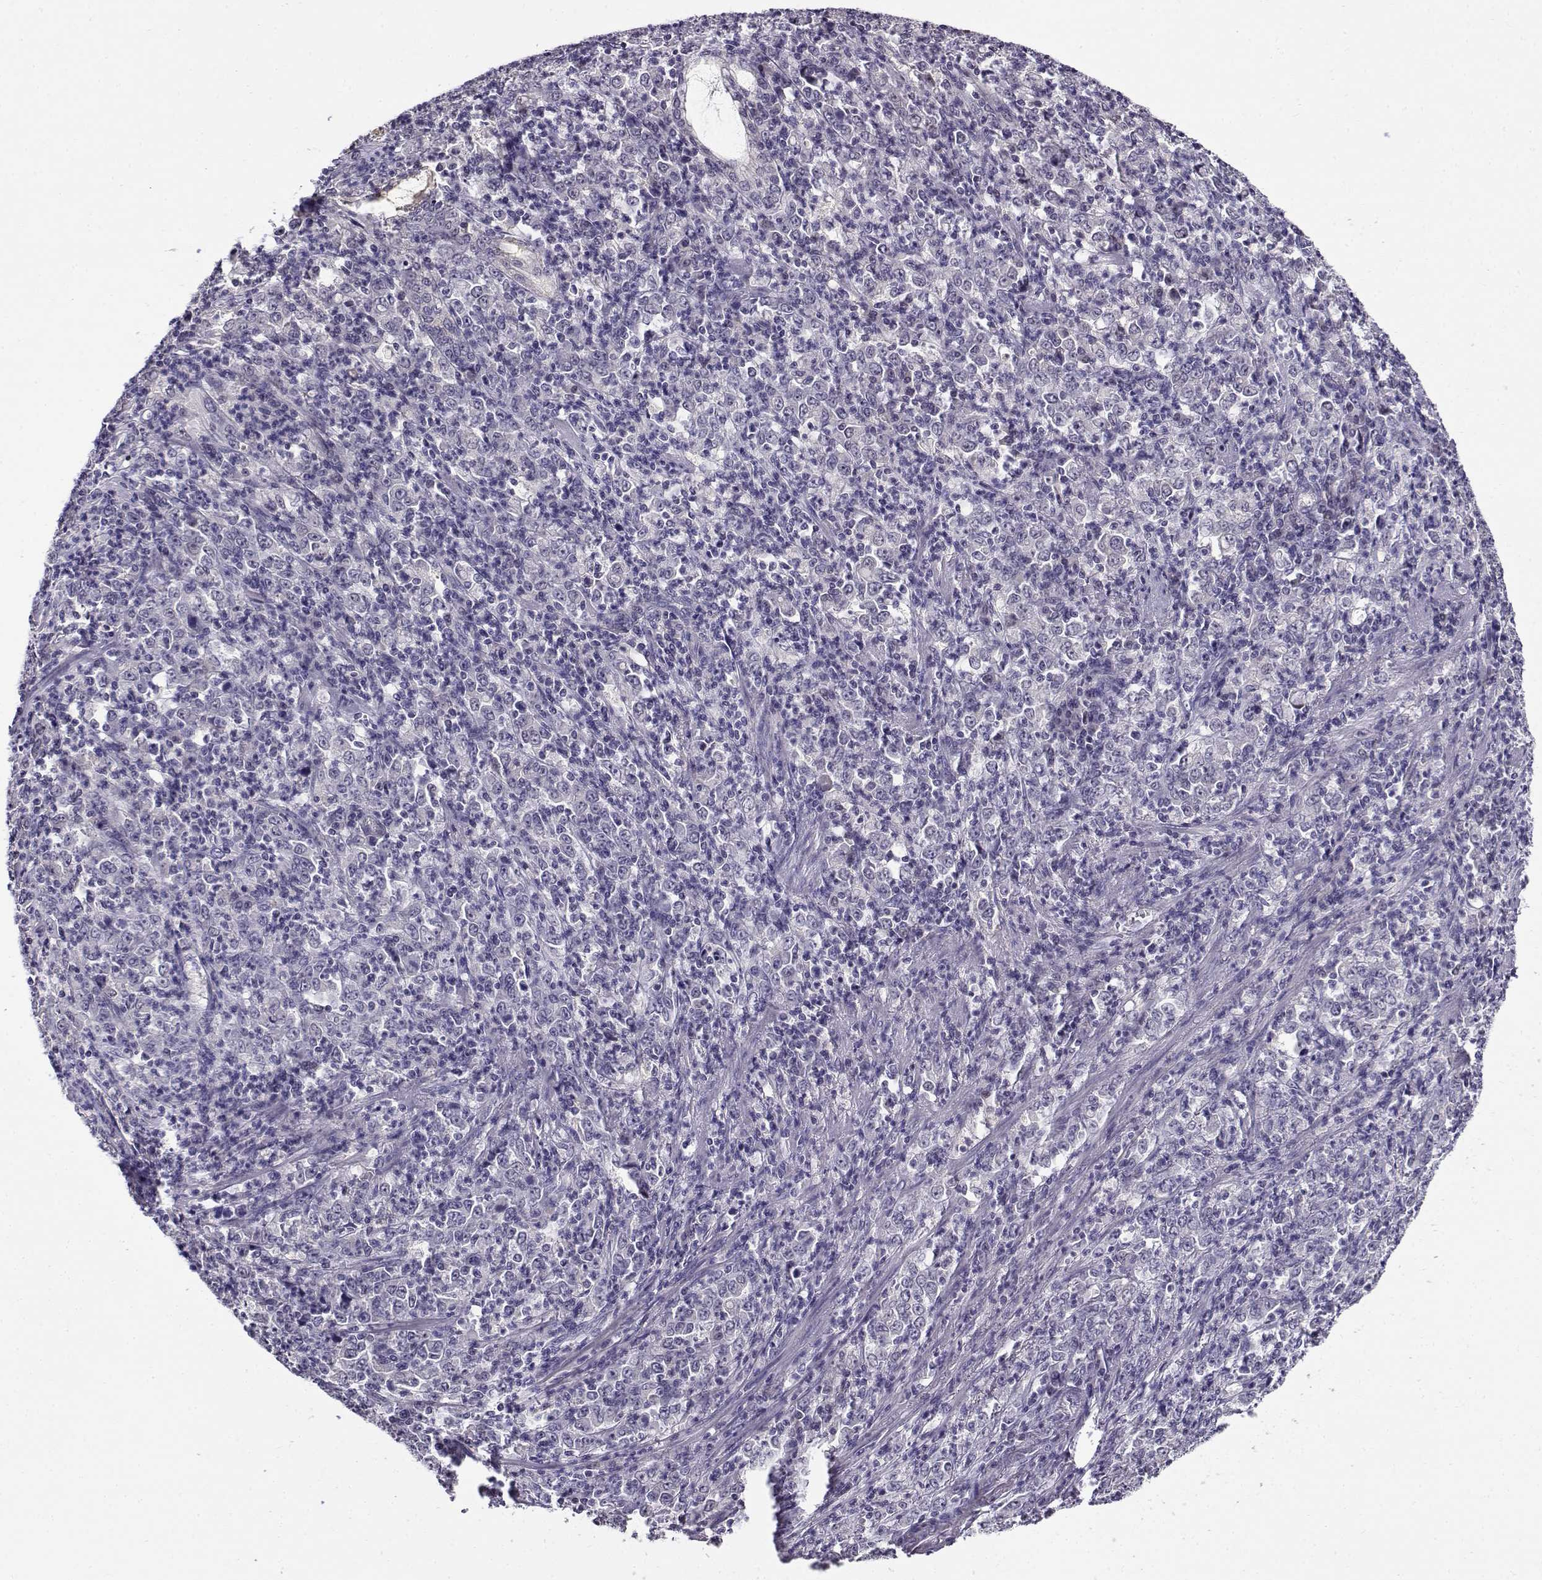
{"staining": {"intensity": "negative", "quantity": "none", "location": "none"}, "tissue": "stomach cancer", "cell_type": "Tumor cells", "image_type": "cancer", "snomed": [{"axis": "morphology", "description": "Adenocarcinoma, NOS"}, {"axis": "topography", "description": "Stomach, lower"}], "caption": "DAB (3,3'-diaminobenzidine) immunohistochemical staining of human stomach cancer (adenocarcinoma) reveals no significant staining in tumor cells.", "gene": "FEZF1", "patient": {"sex": "female", "age": 71}}